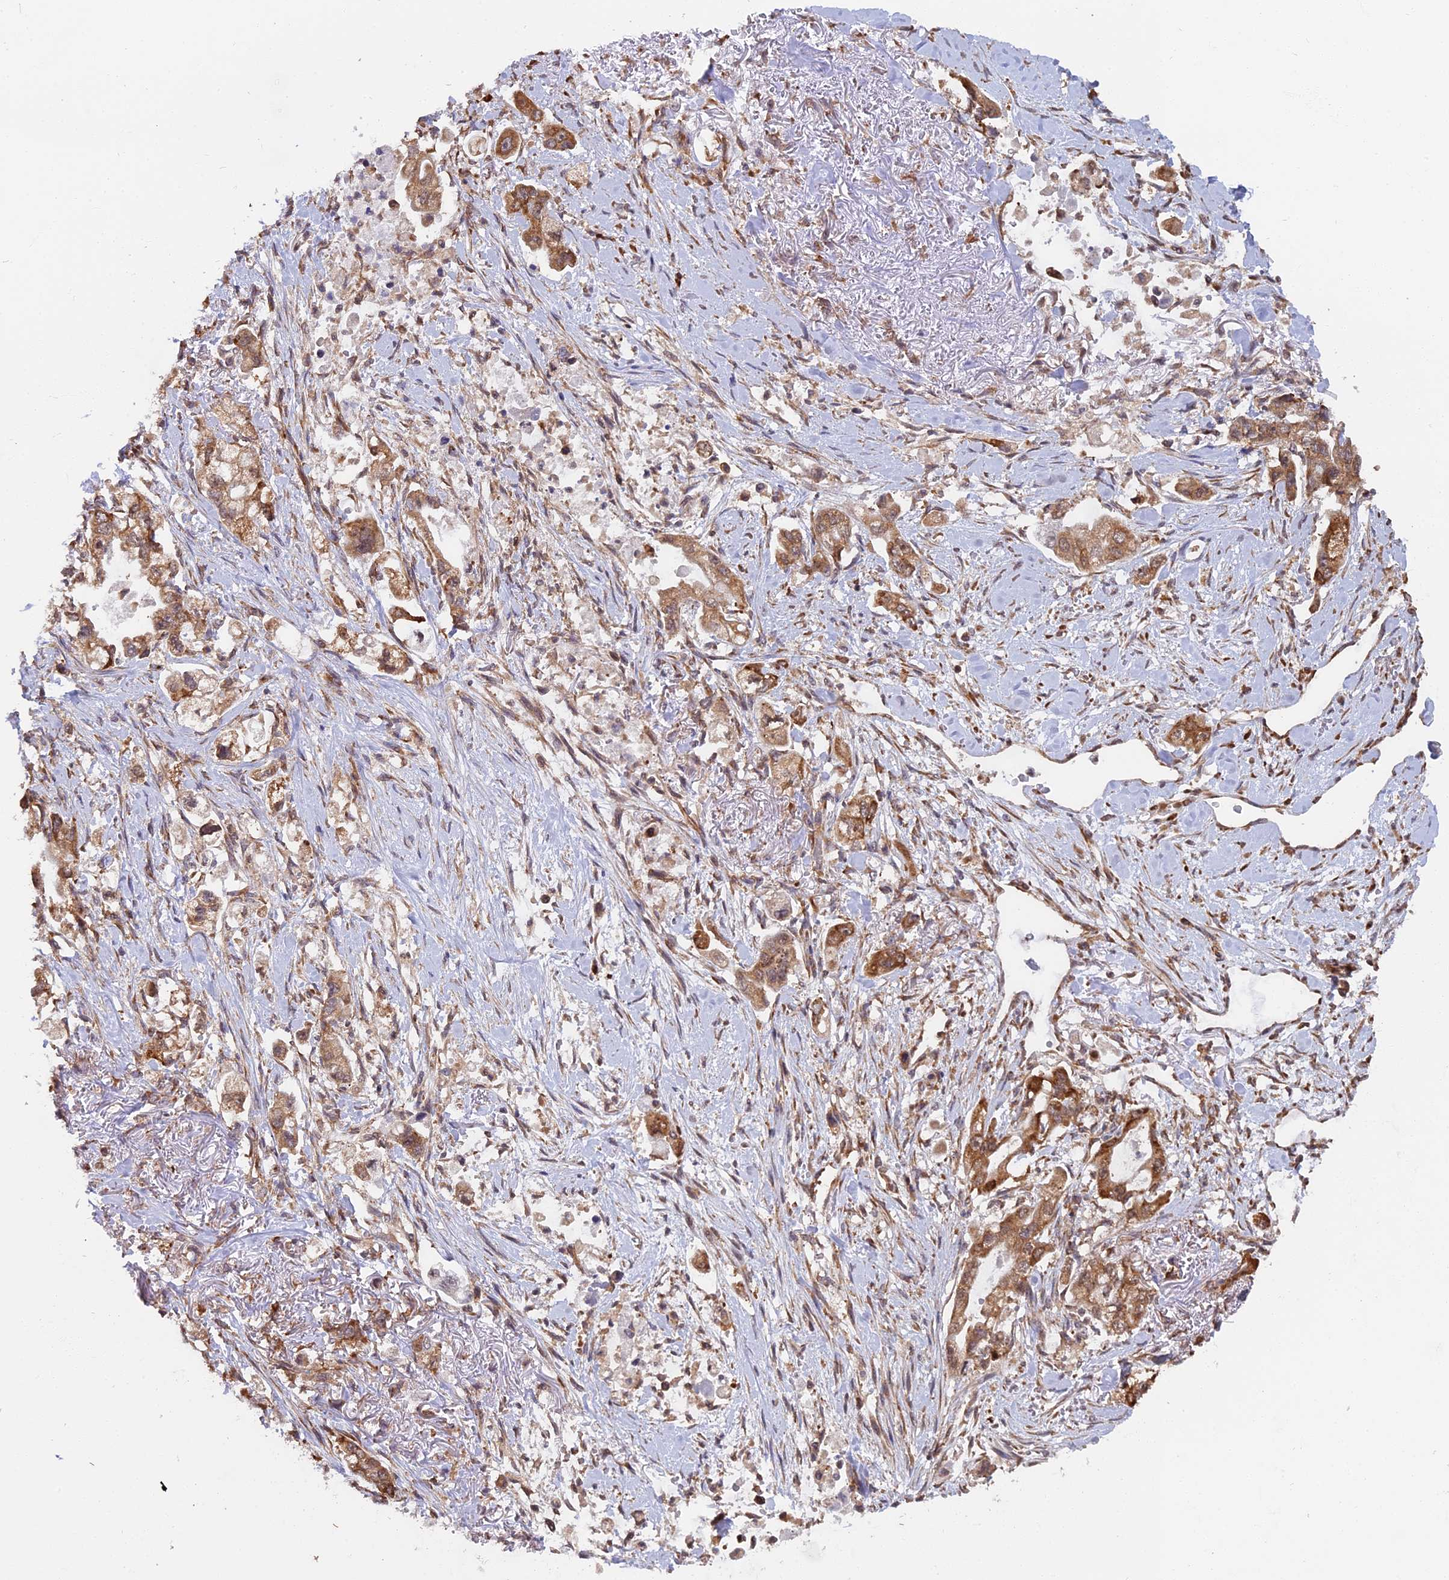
{"staining": {"intensity": "moderate", "quantity": ">75%", "location": "cytoplasmic/membranous"}, "tissue": "stomach cancer", "cell_type": "Tumor cells", "image_type": "cancer", "snomed": [{"axis": "morphology", "description": "Adenocarcinoma, NOS"}, {"axis": "topography", "description": "Stomach"}], "caption": "DAB (3,3'-diaminobenzidine) immunohistochemical staining of adenocarcinoma (stomach) displays moderate cytoplasmic/membranous protein positivity in approximately >75% of tumor cells. Using DAB (3,3'-diaminobenzidine) (brown) and hematoxylin (blue) stains, captured at high magnification using brightfield microscopy.", "gene": "RPL26", "patient": {"sex": "male", "age": 62}}